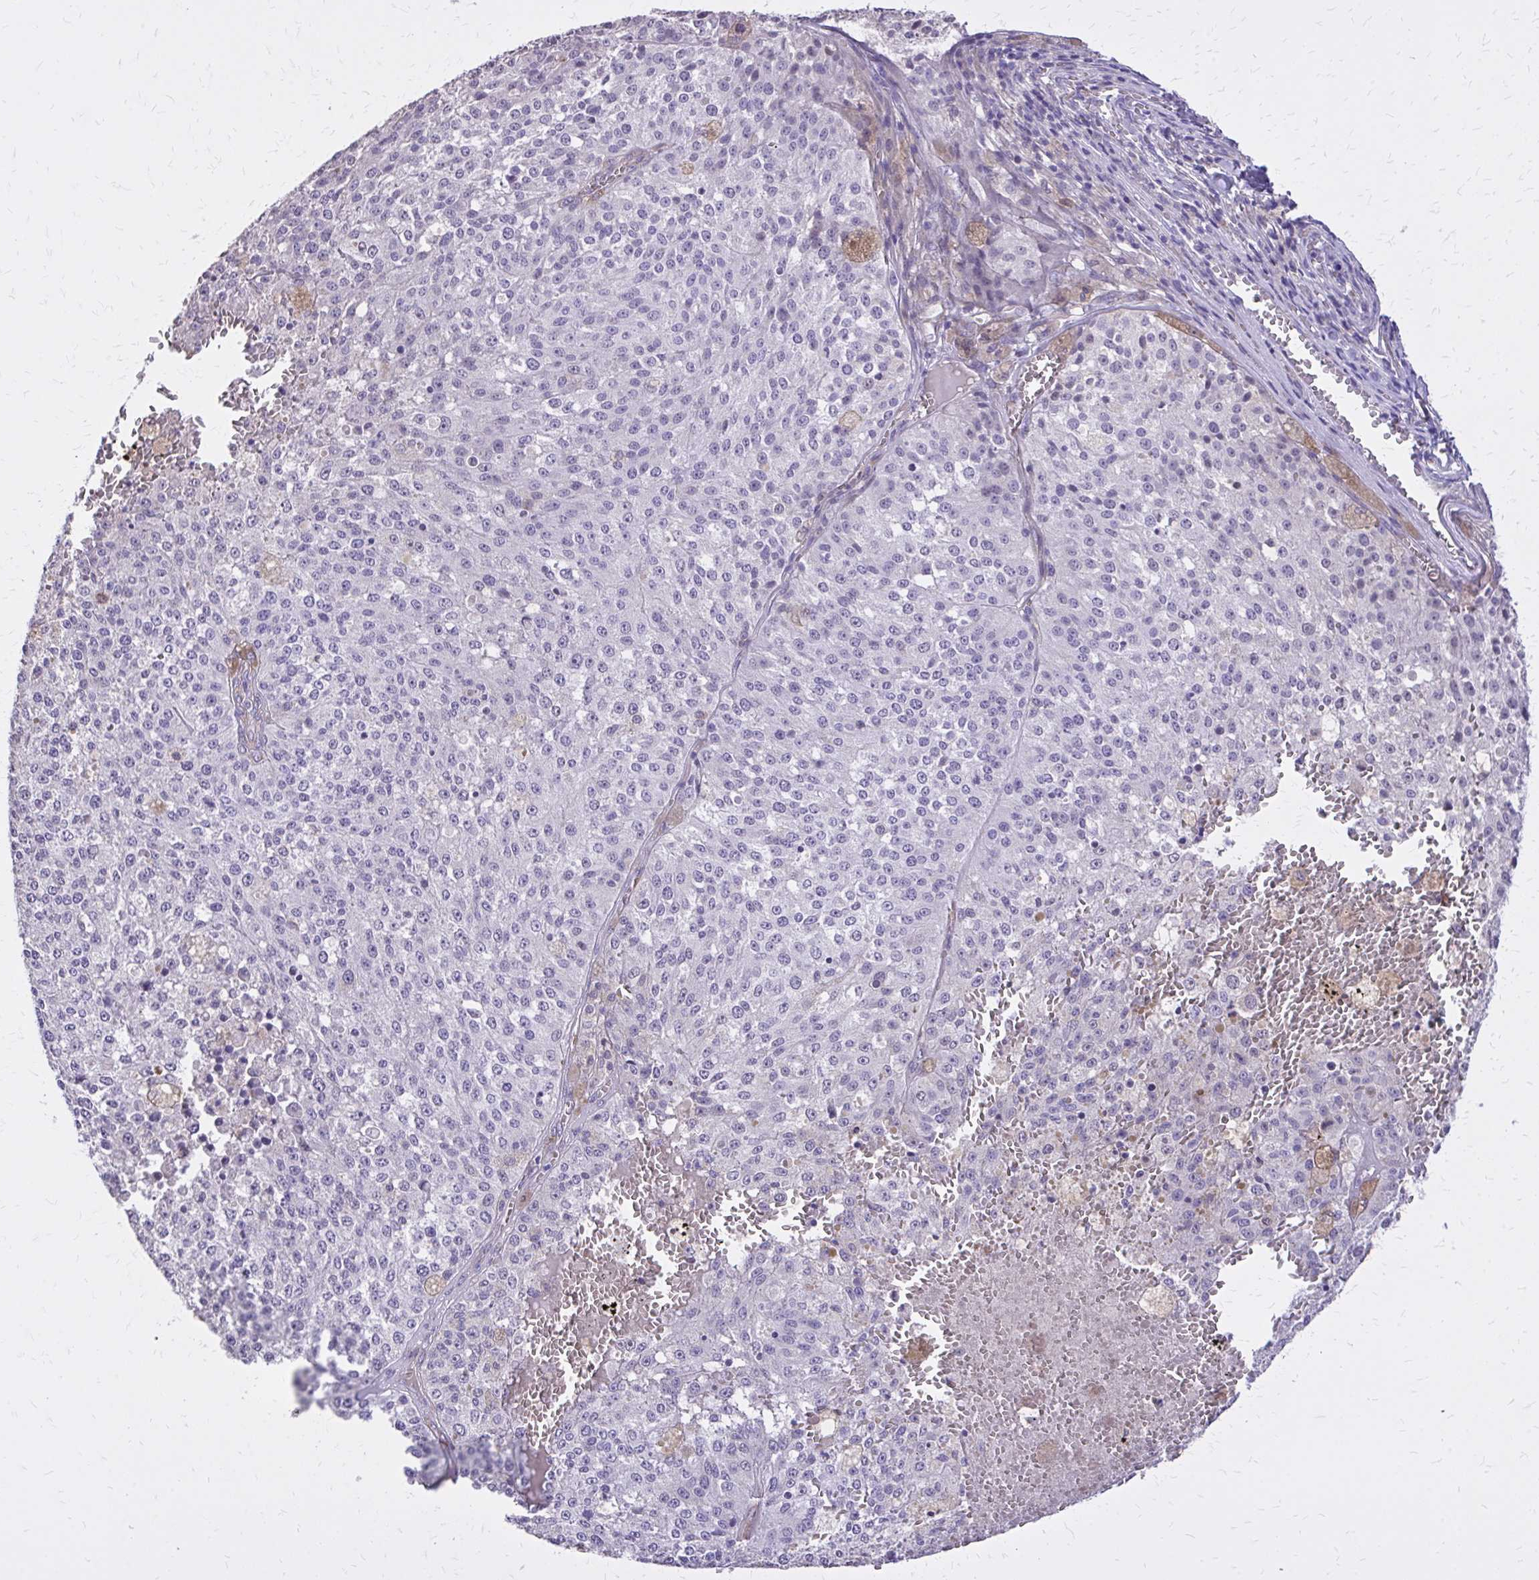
{"staining": {"intensity": "negative", "quantity": "none", "location": "none"}, "tissue": "melanoma", "cell_type": "Tumor cells", "image_type": "cancer", "snomed": [{"axis": "morphology", "description": "Malignant melanoma, Metastatic site"}, {"axis": "topography", "description": "Lymph node"}], "caption": "The IHC photomicrograph has no significant positivity in tumor cells of melanoma tissue.", "gene": "EPB41L1", "patient": {"sex": "female", "age": 64}}